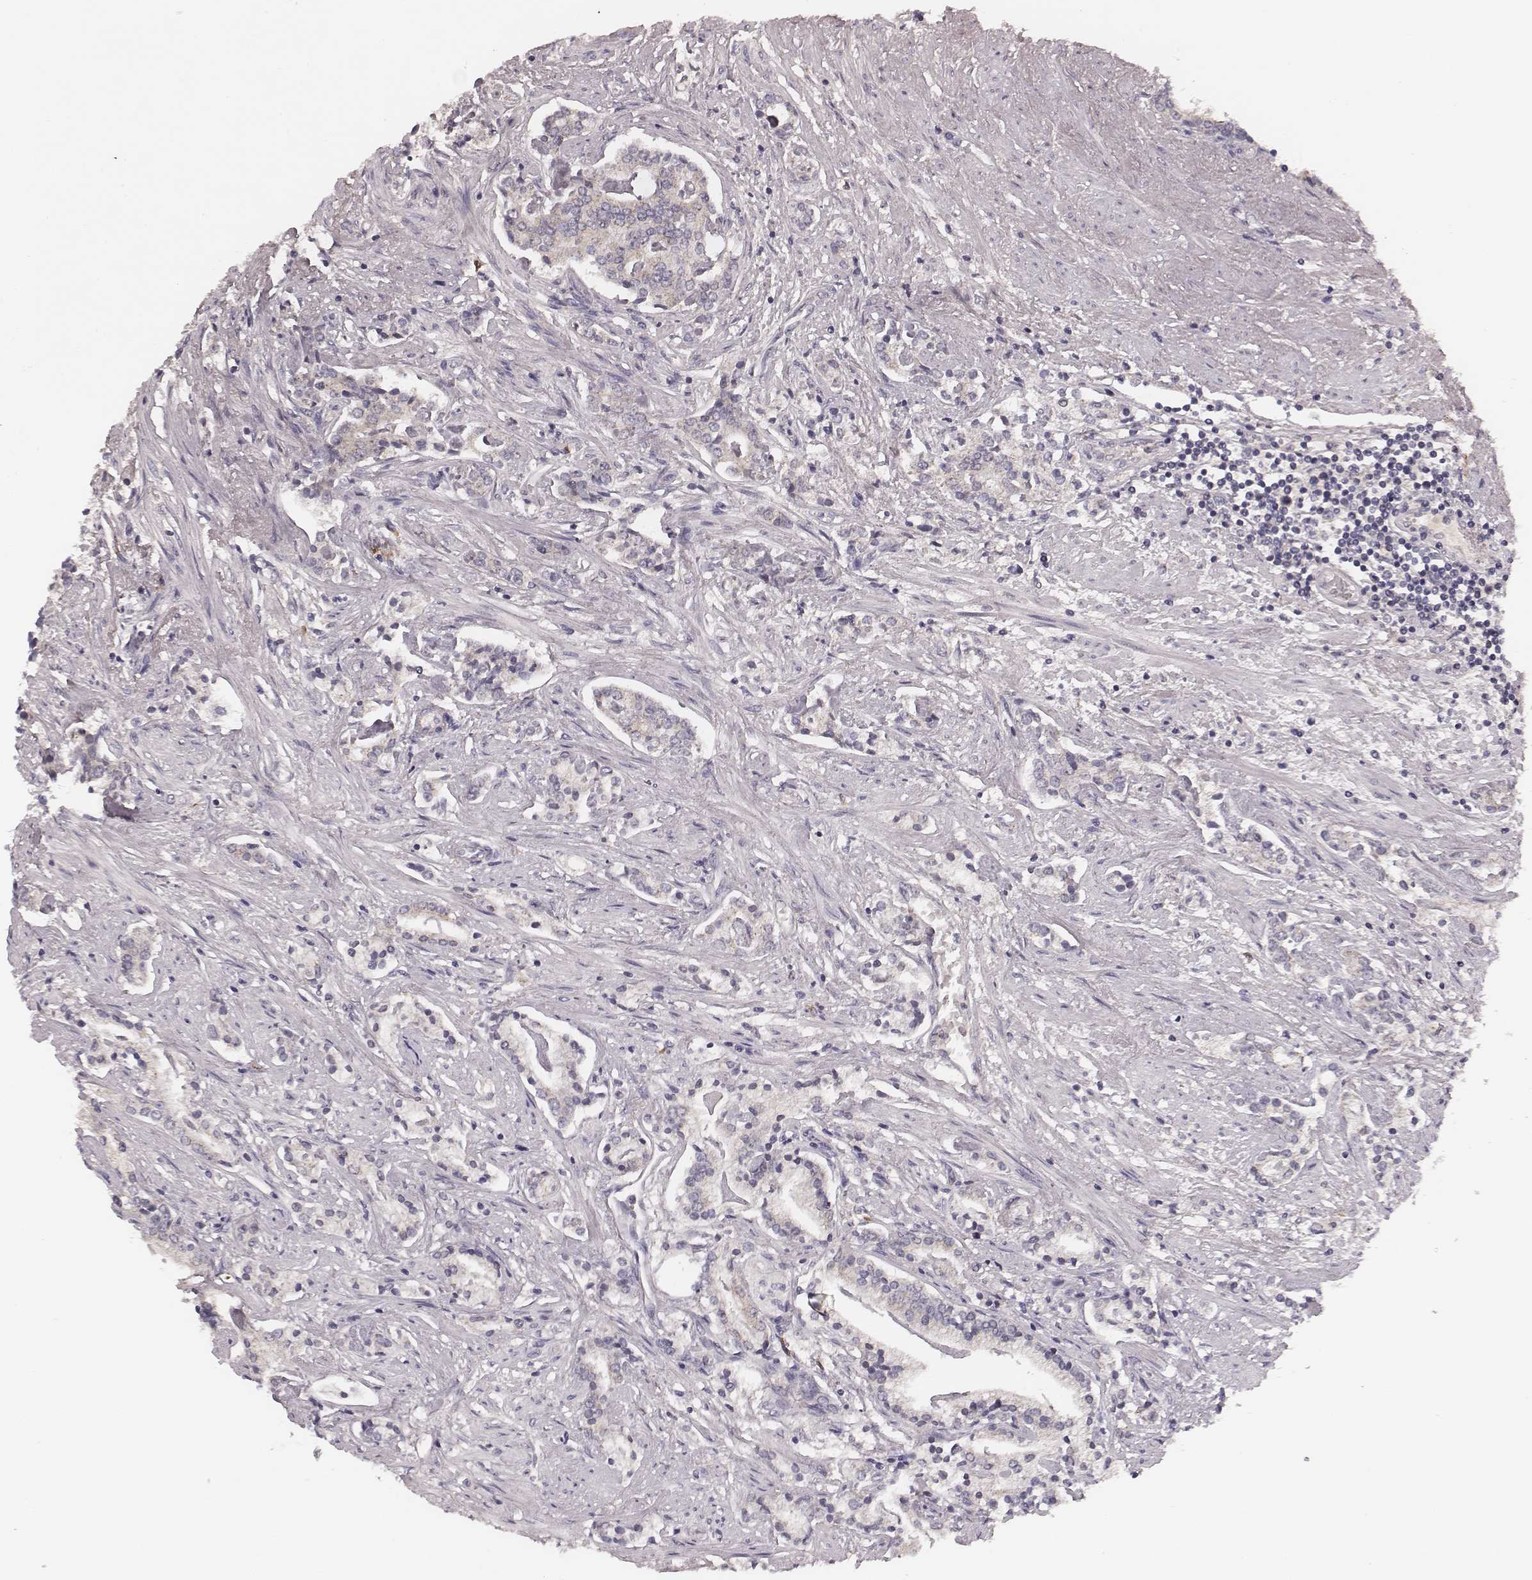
{"staining": {"intensity": "weak", "quantity": "25%-75%", "location": "cytoplasmic/membranous"}, "tissue": "prostate cancer", "cell_type": "Tumor cells", "image_type": "cancer", "snomed": [{"axis": "morphology", "description": "Adenocarcinoma, NOS"}, {"axis": "topography", "description": "Prostate"}], "caption": "The micrograph reveals immunohistochemical staining of adenocarcinoma (prostate). There is weak cytoplasmic/membranous positivity is seen in about 25%-75% of tumor cells.", "gene": "P2RX5", "patient": {"sex": "male", "age": 64}}